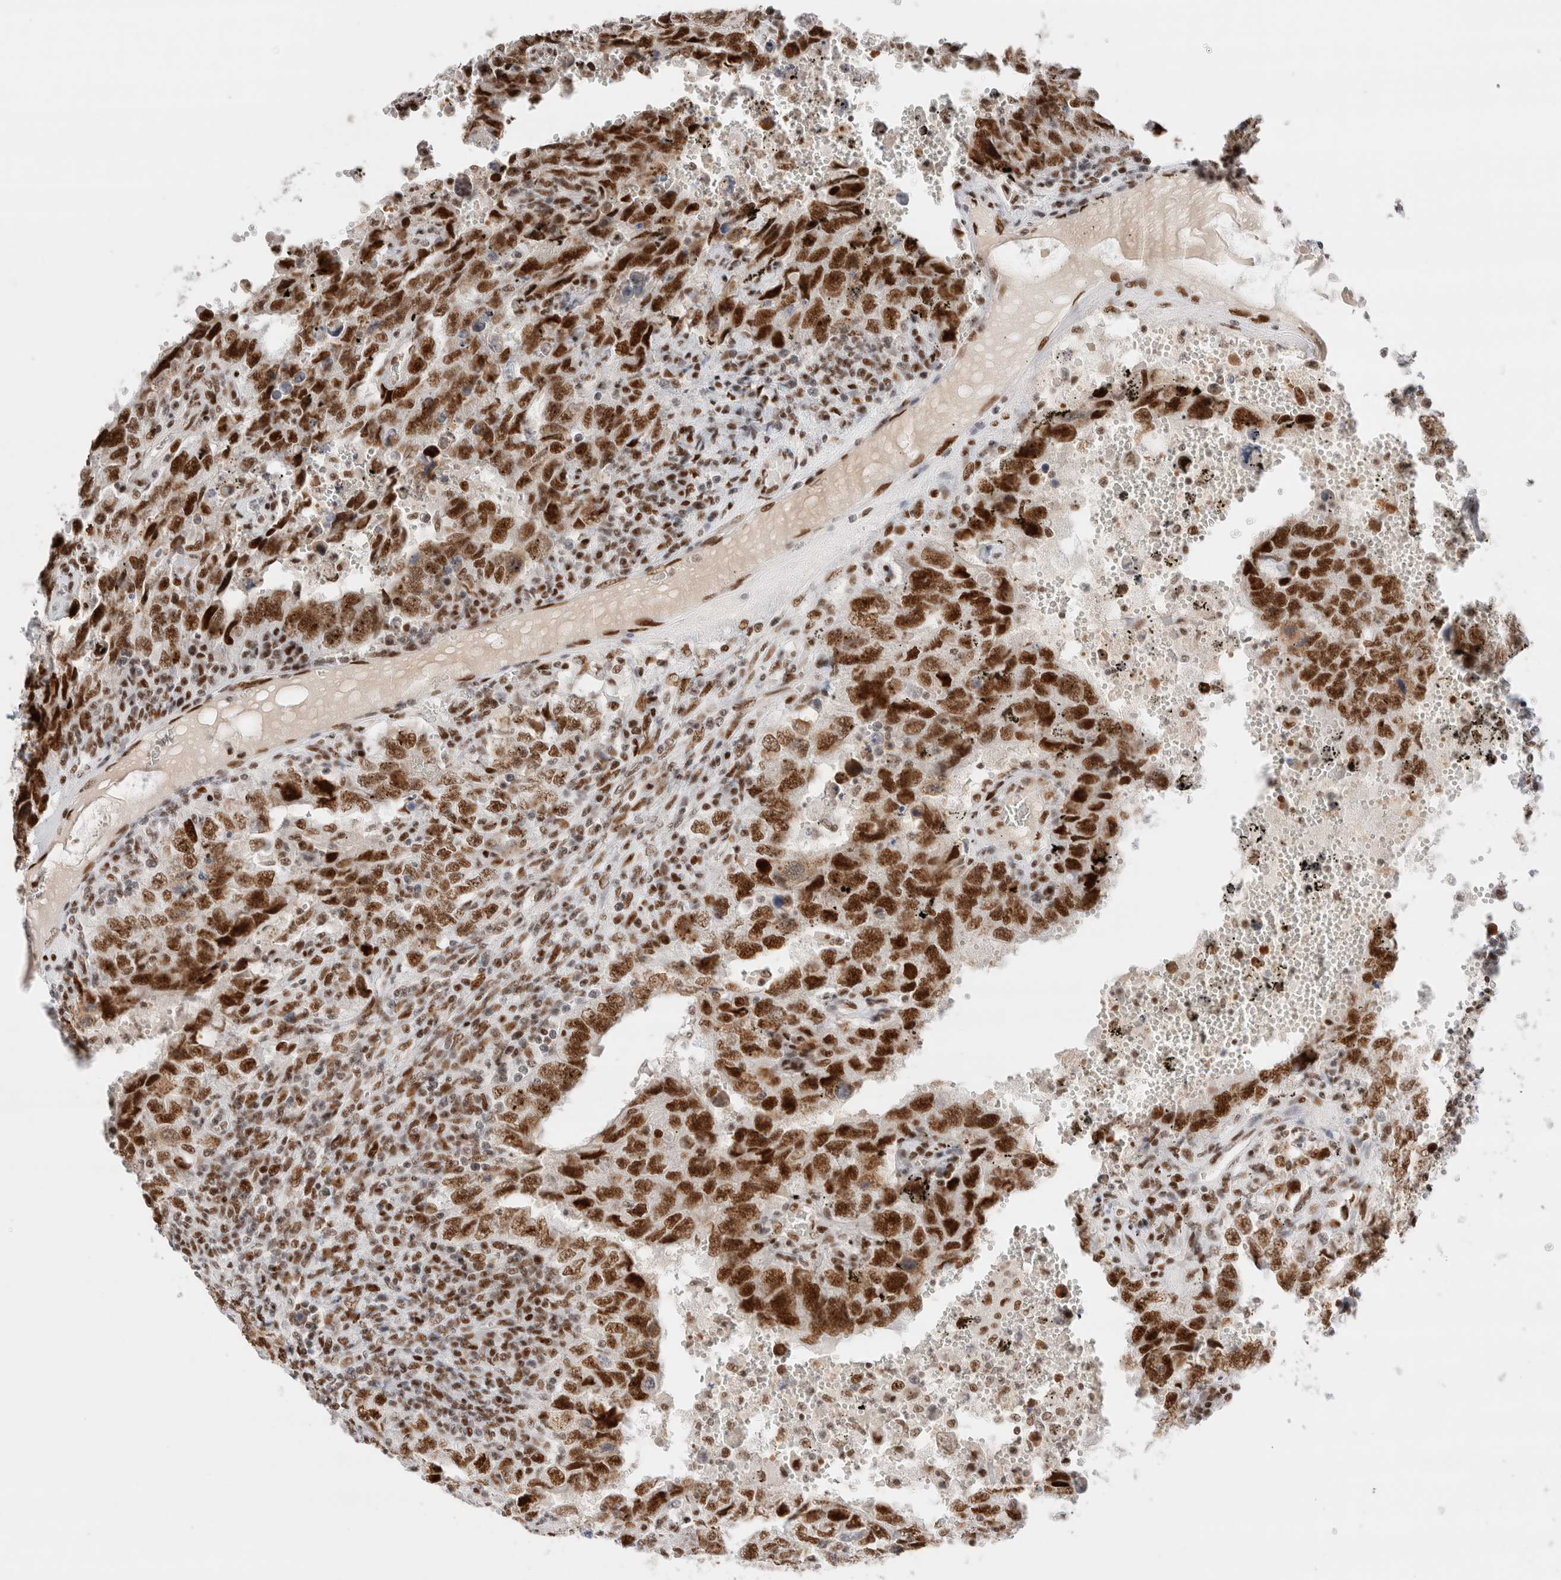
{"staining": {"intensity": "strong", "quantity": ">75%", "location": "nuclear"}, "tissue": "testis cancer", "cell_type": "Tumor cells", "image_type": "cancer", "snomed": [{"axis": "morphology", "description": "Carcinoma, Embryonal, NOS"}, {"axis": "topography", "description": "Testis"}], "caption": "Embryonal carcinoma (testis) stained with a protein marker shows strong staining in tumor cells.", "gene": "ZNF282", "patient": {"sex": "male", "age": 26}}